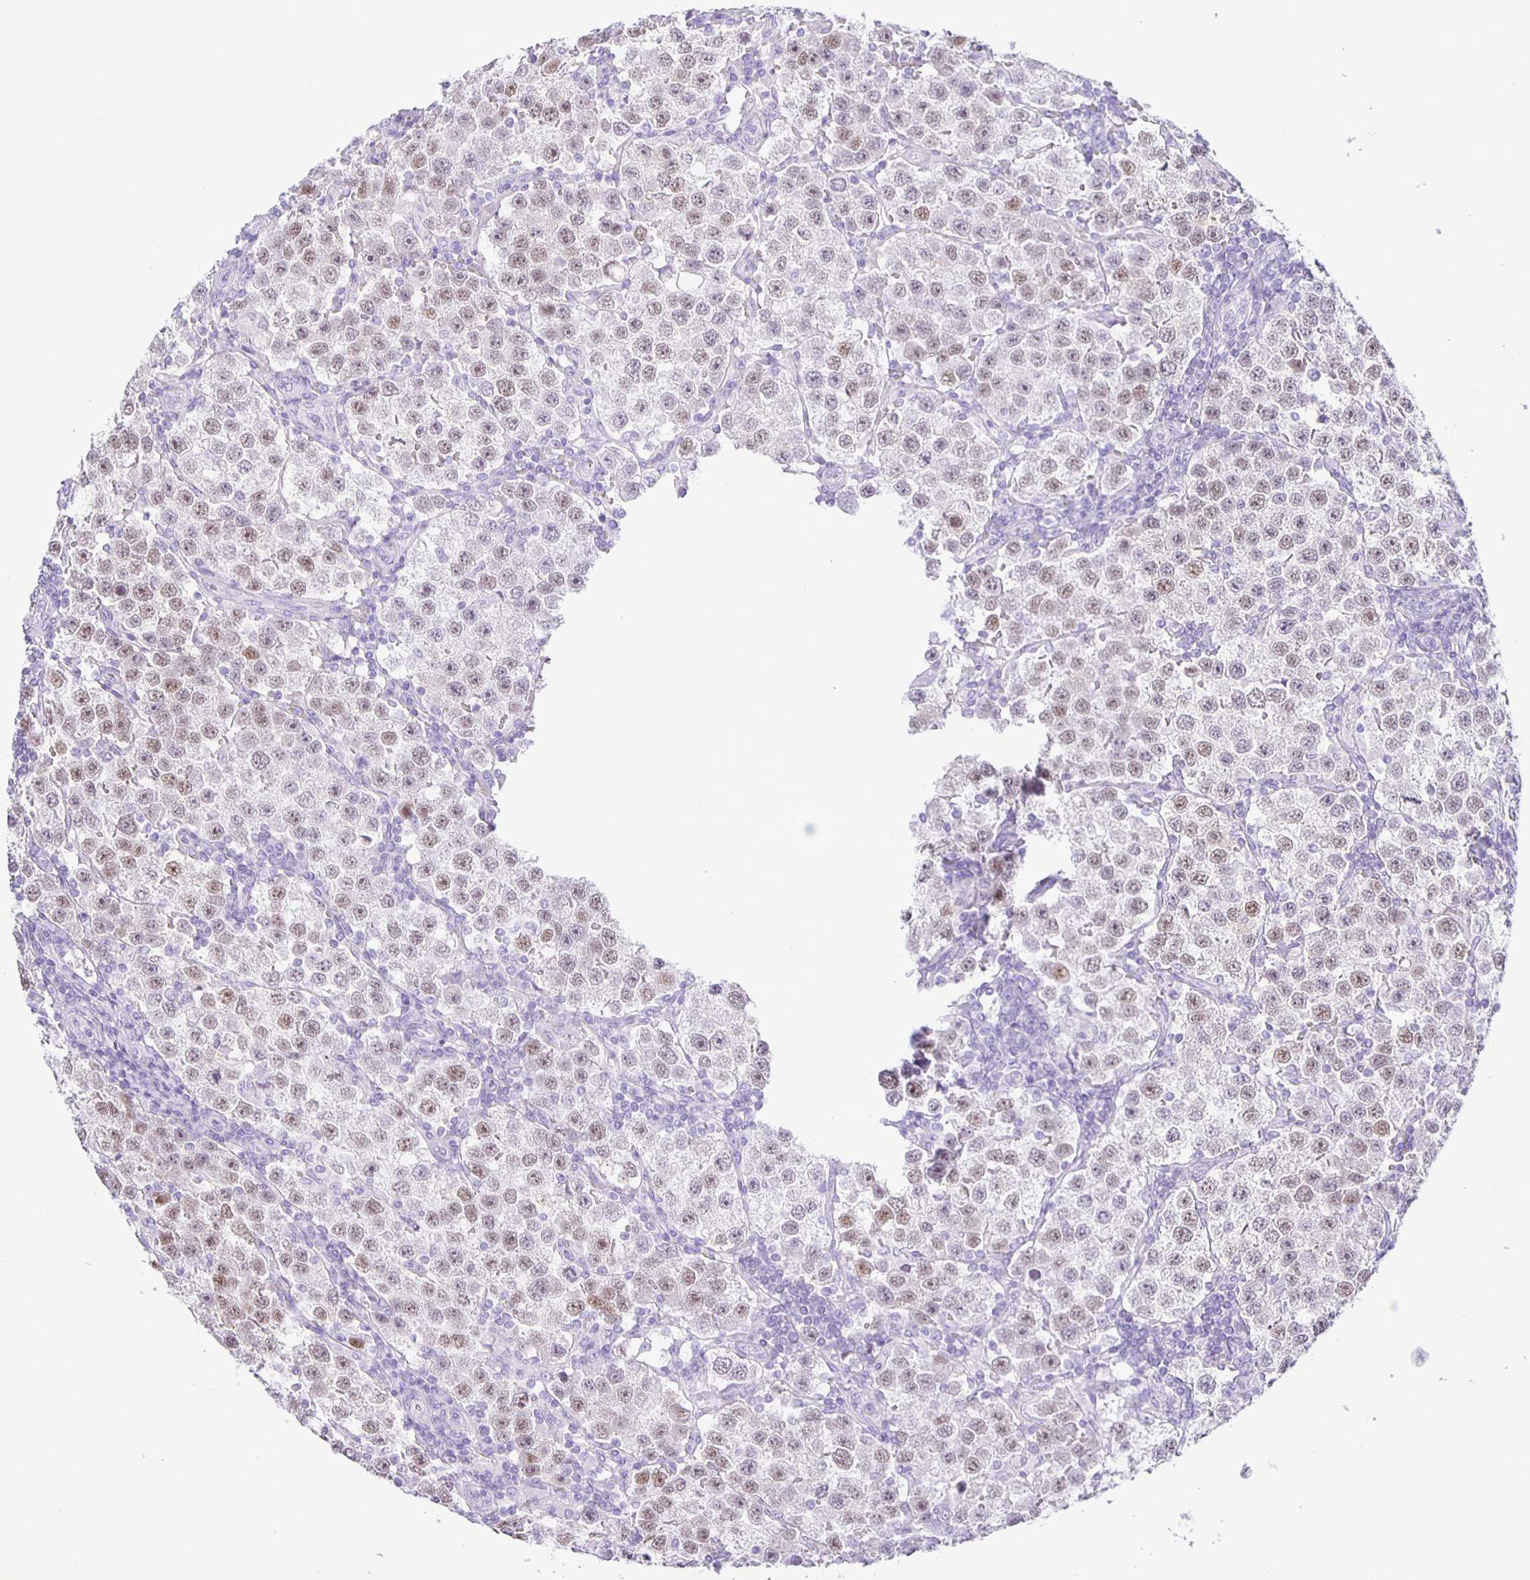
{"staining": {"intensity": "weak", "quantity": ">75%", "location": "nuclear"}, "tissue": "testis cancer", "cell_type": "Tumor cells", "image_type": "cancer", "snomed": [{"axis": "morphology", "description": "Seminoma, NOS"}, {"axis": "topography", "description": "Testis"}], "caption": "The micrograph reveals staining of testis cancer (seminoma), revealing weak nuclear protein staining (brown color) within tumor cells.", "gene": "EZHIP", "patient": {"sex": "male", "age": 37}}